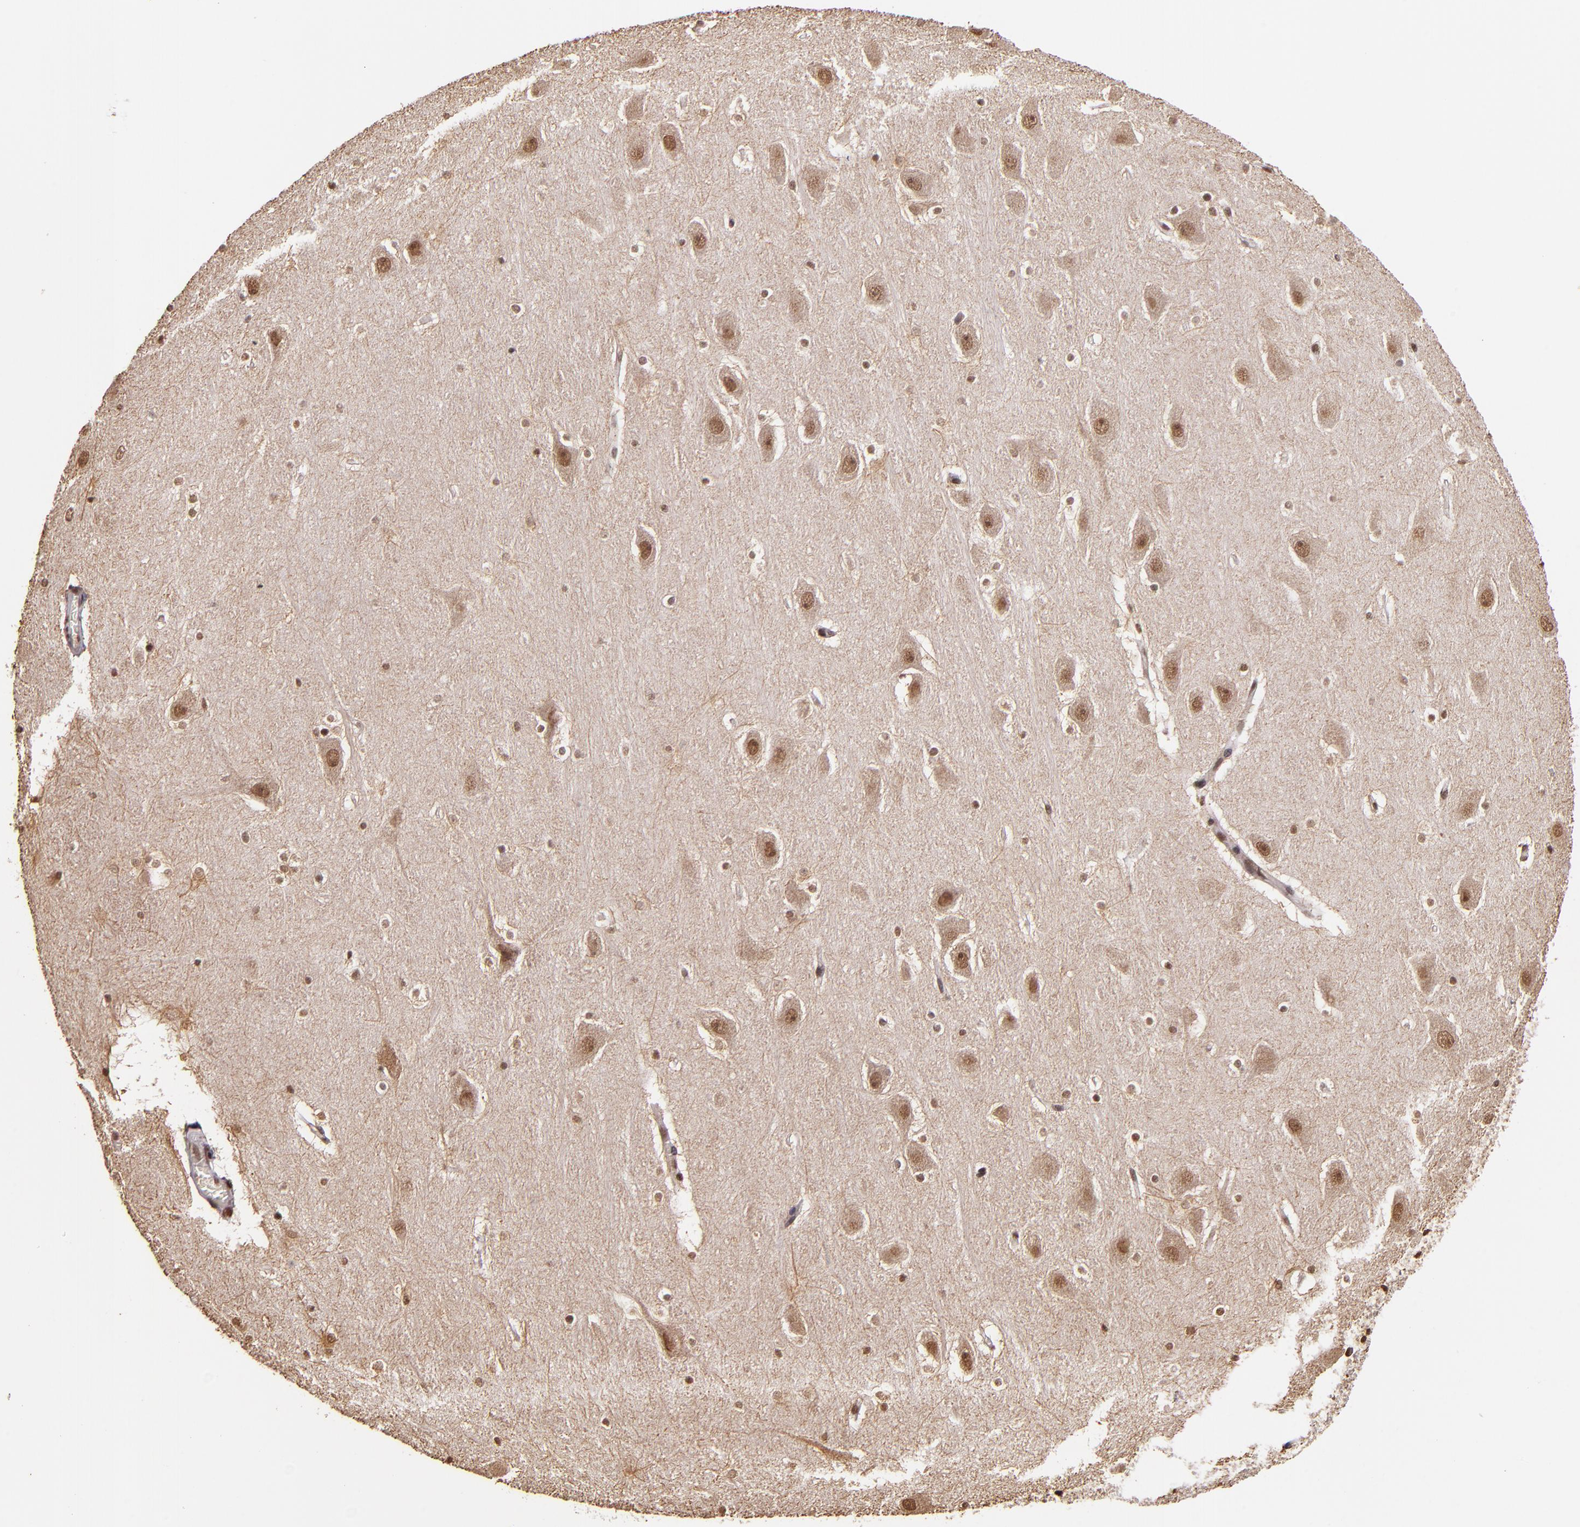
{"staining": {"intensity": "weak", "quantity": "25%-75%", "location": "cytoplasmic/membranous"}, "tissue": "hippocampus", "cell_type": "Glial cells", "image_type": "normal", "snomed": [{"axis": "morphology", "description": "Normal tissue, NOS"}, {"axis": "topography", "description": "Hippocampus"}], "caption": "Hippocampus stained with immunohistochemistry (IHC) demonstrates weak cytoplasmic/membranous expression in about 25%-75% of glial cells.", "gene": "CUL3", "patient": {"sex": "male", "age": 45}}